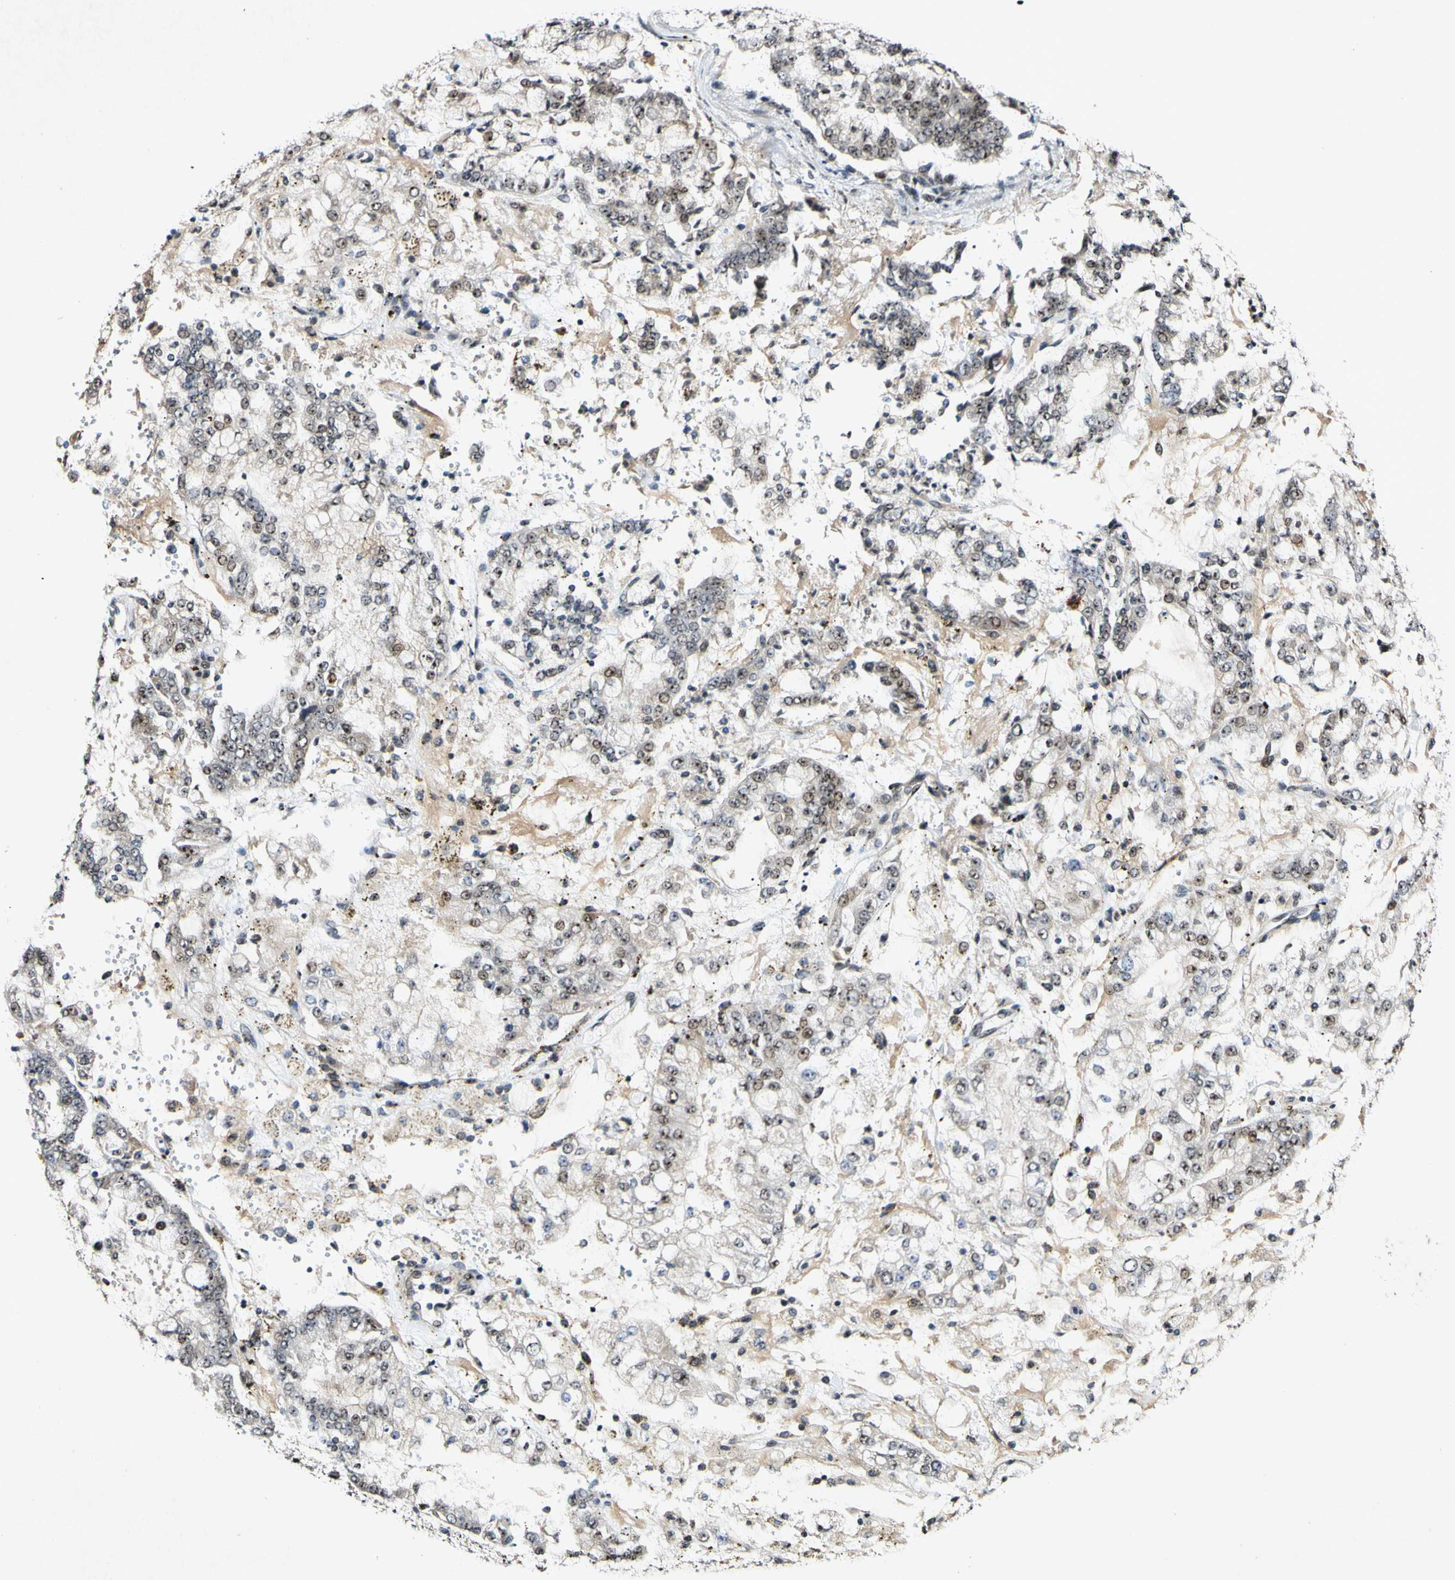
{"staining": {"intensity": "moderate", "quantity": "25%-75%", "location": "nuclear"}, "tissue": "stomach cancer", "cell_type": "Tumor cells", "image_type": "cancer", "snomed": [{"axis": "morphology", "description": "Adenocarcinoma, NOS"}, {"axis": "topography", "description": "Stomach"}], "caption": "The immunohistochemical stain shows moderate nuclear positivity in tumor cells of stomach cancer tissue.", "gene": "POLR2F", "patient": {"sex": "male", "age": 76}}